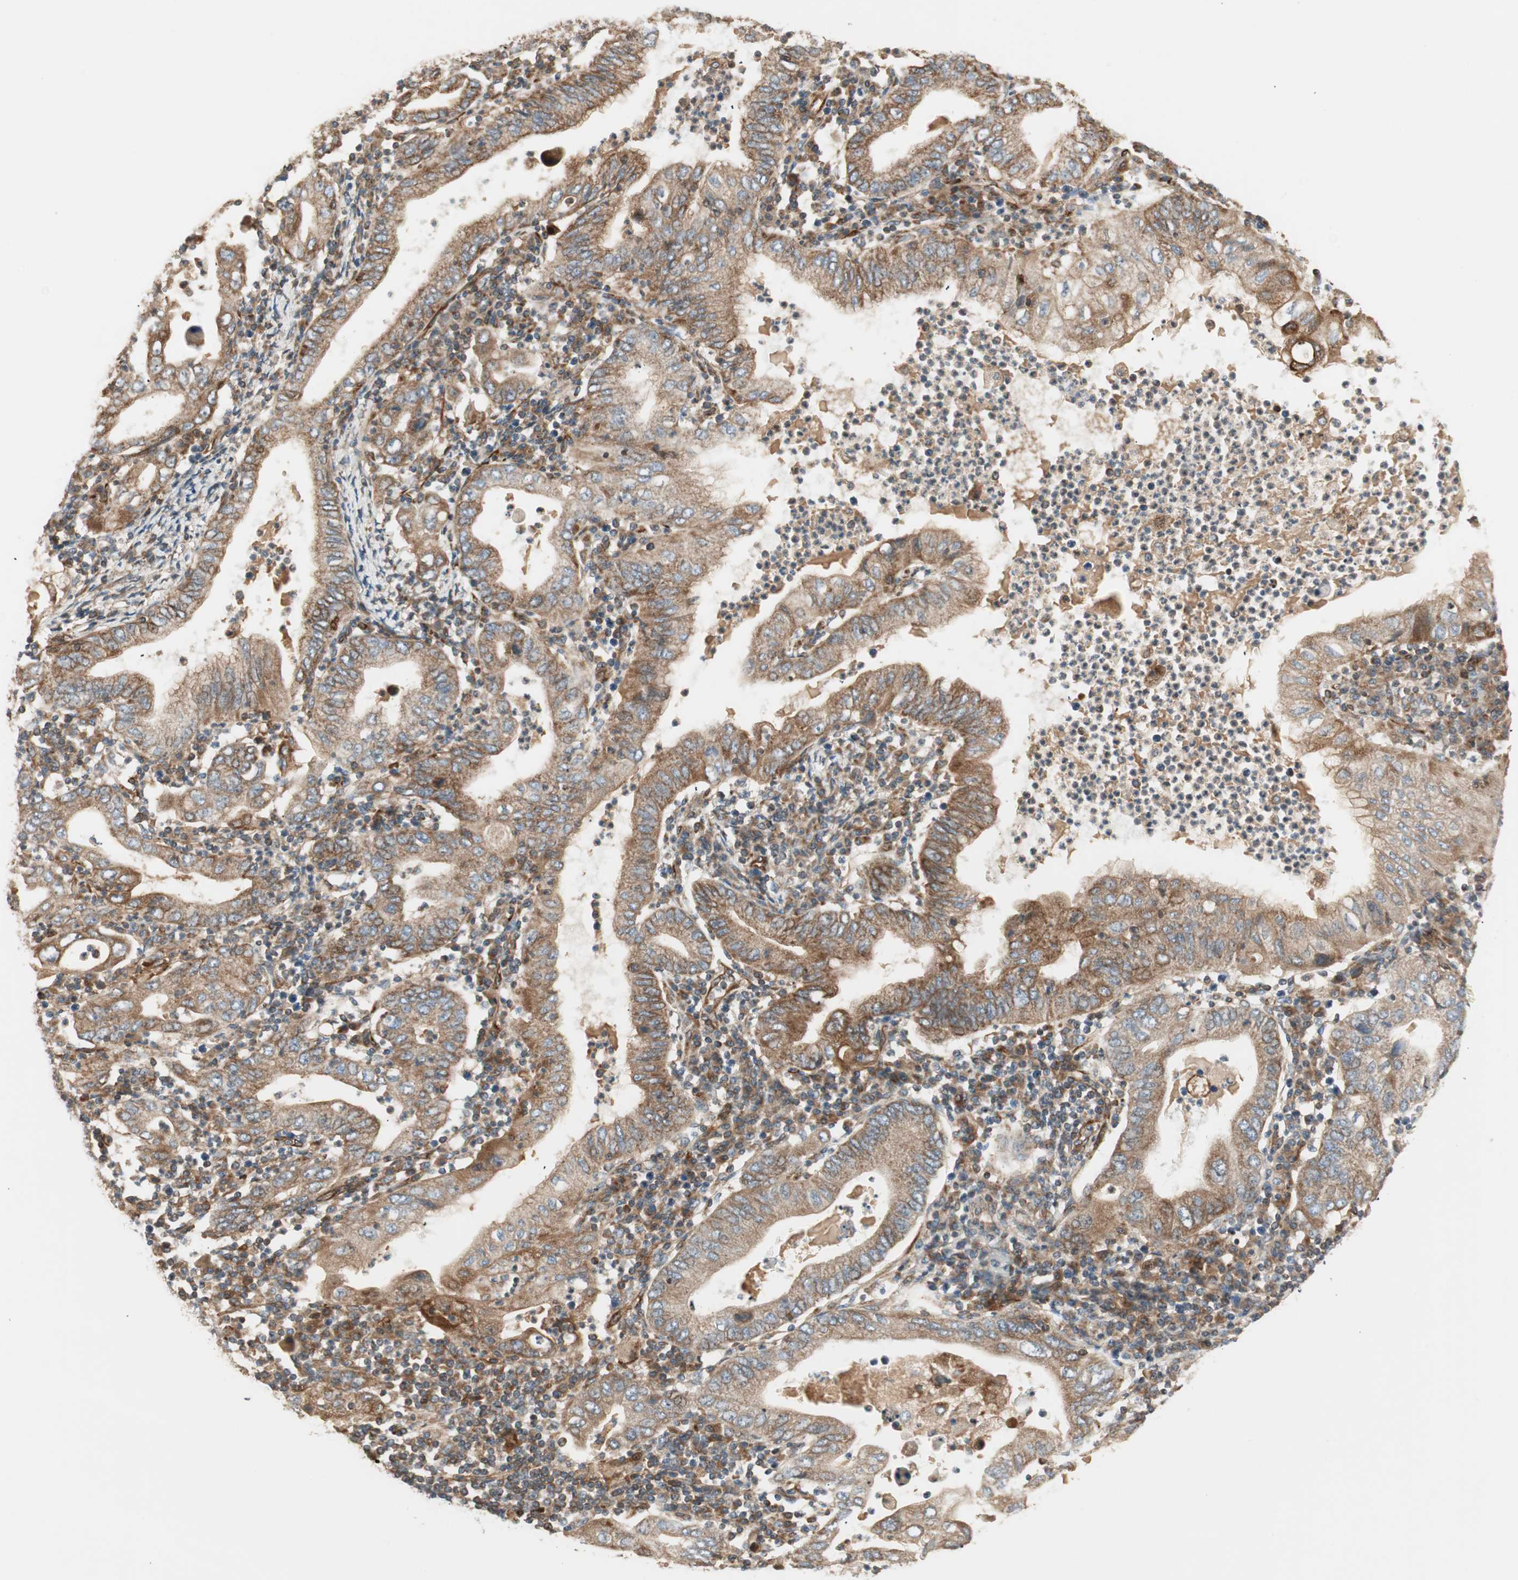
{"staining": {"intensity": "moderate", "quantity": ">75%", "location": "cytoplasmic/membranous"}, "tissue": "stomach cancer", "cell_type": "Tumor cells", "image_type": "cancer", "snomed": [{"axis": "morphology", "description": "Normal tissue, NOS"}, {"axis": "morphology", "description": "Adenocarcinoma, NOS"}, {"axis": "topography", "description": "Esophagus"}, {"axis": "topography", "description": "Stomach, upper"}, {"axis": "topography", "description": "Peripheral nerve tissue"}], "caption": "Tumor cells reveal moderate cytoplasmic/membranous positivity in about >75% of cells in stomach adenocarcinoma.", "gene": "CTTNBP2NL", "patient": {"sex": "male", "age": 62}}